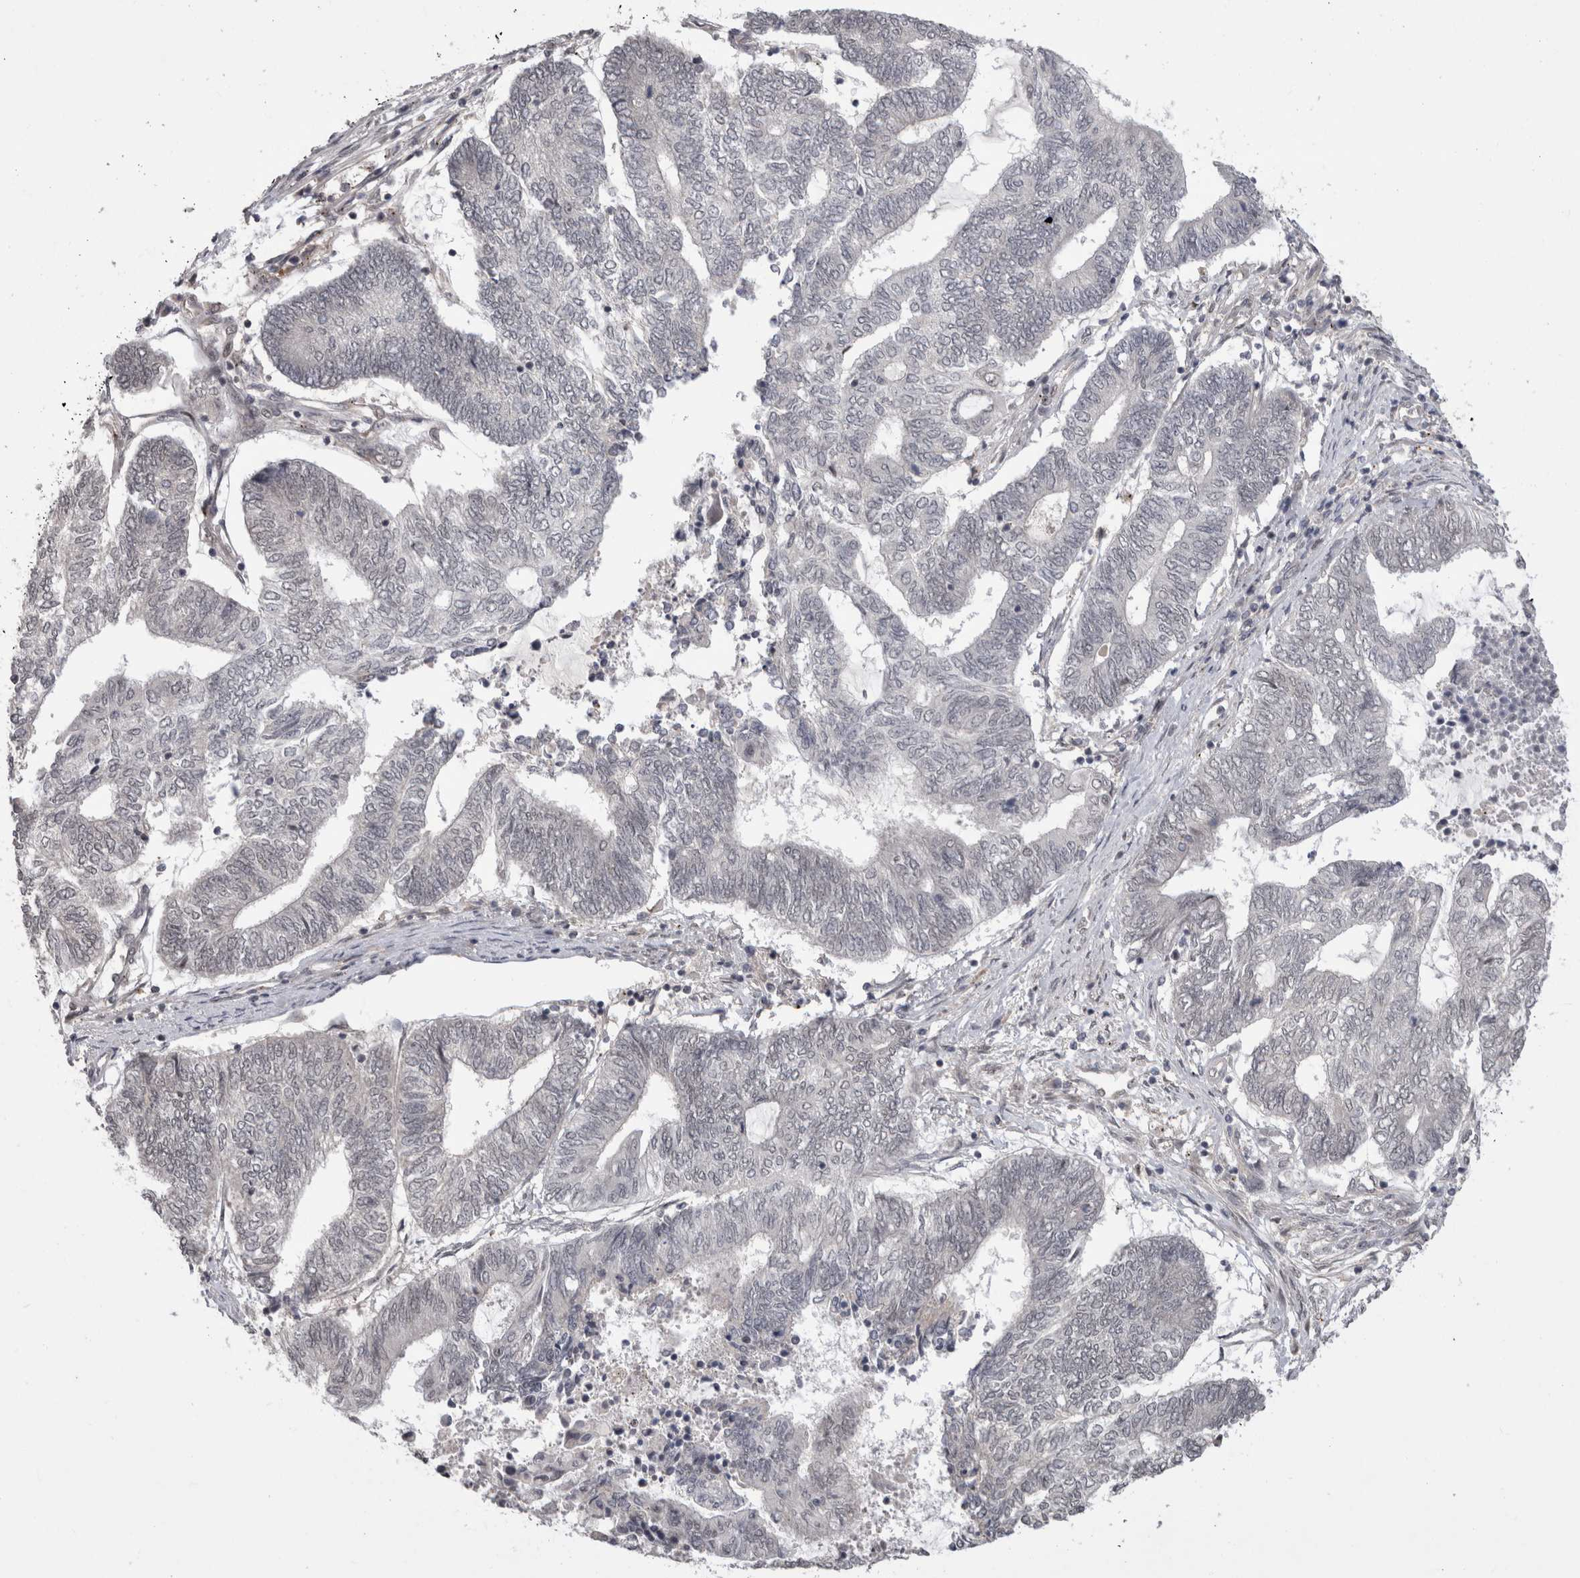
{"staining": {"intensity": "negative", "quantity": "none", "location": "none"}, "tissue": "endometrial cancer", "cell_type": "Tumor cells", "image_type": "cancer", "snomed": [{"axis": "morphology", "description": "Adenocarcinoma, NOS"}, {"axis": "topography", "description": "Uterus"}, {"axis": "topography", "description": "Endometrium"}], "caption": "There is no significant staining in tumor cells of endometrial adenocarcinoma.", "gene": "MTBP", "patient": {"sex": "female", "age": 70}}